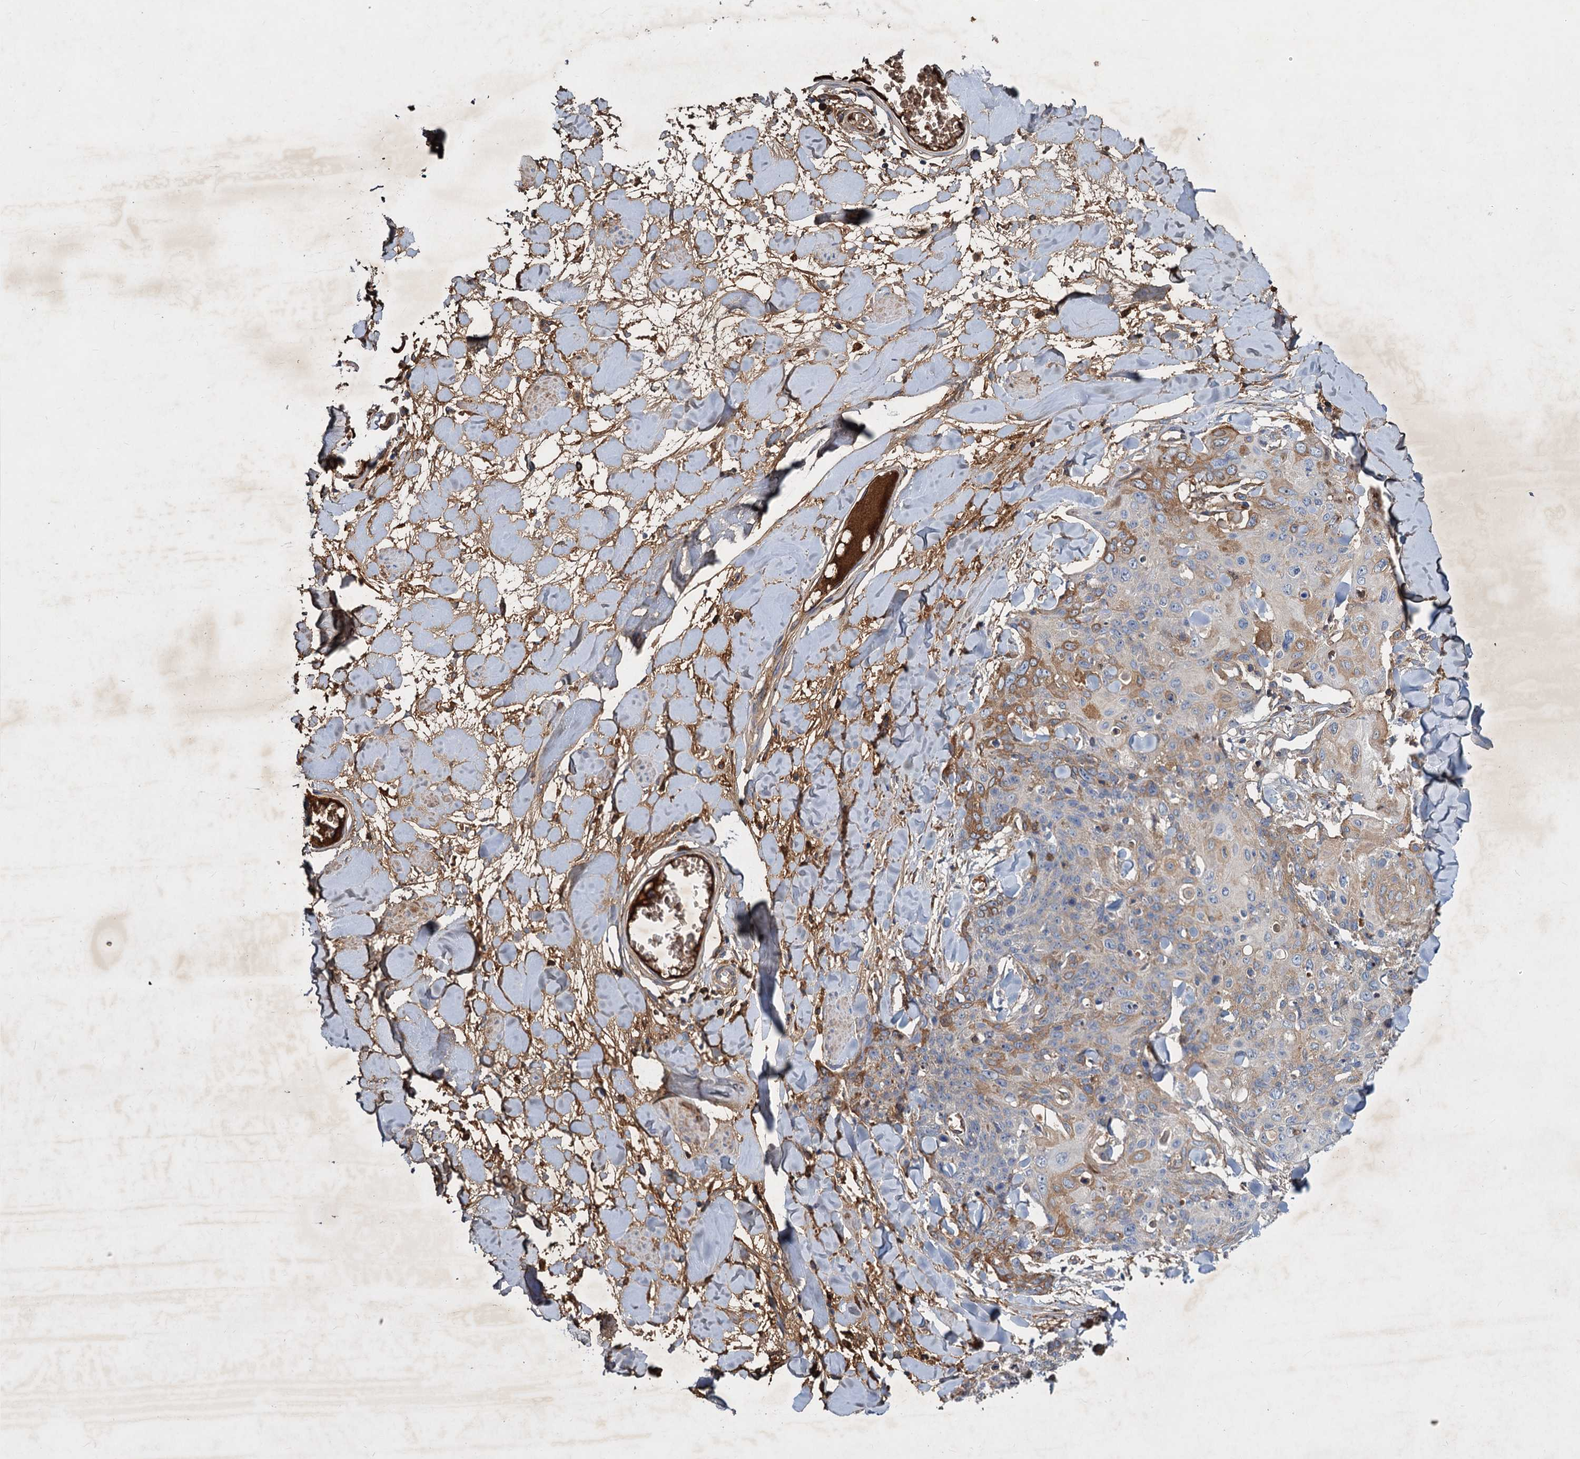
{"staining": {"intensity": "moderate", "quantity": "<25%", "location": "cytoplasmic/membranous"}, "tissue": "skin cancer", "cell_type": "Tumor cells", "image_type": "cancer", "snomed": [{"axis": "morphology", "description": "Squamous cell carcinoma, NOS"}, {"axis": "topography", "description": "Skin"}, {"axis": "topography", "description": "Vulva"}], "caption": "IHC image of neoplastic tissue: human skin squamous cell carcinoma stained using IHC displays low levels of moderate protein expression localized specifically in the cytoplasmic/membranous of tumor cells, appearing as a cytoplasmic/membranous brown color.", "gene": "CHRD", "patient": {"sex": "female", "age": 85}}